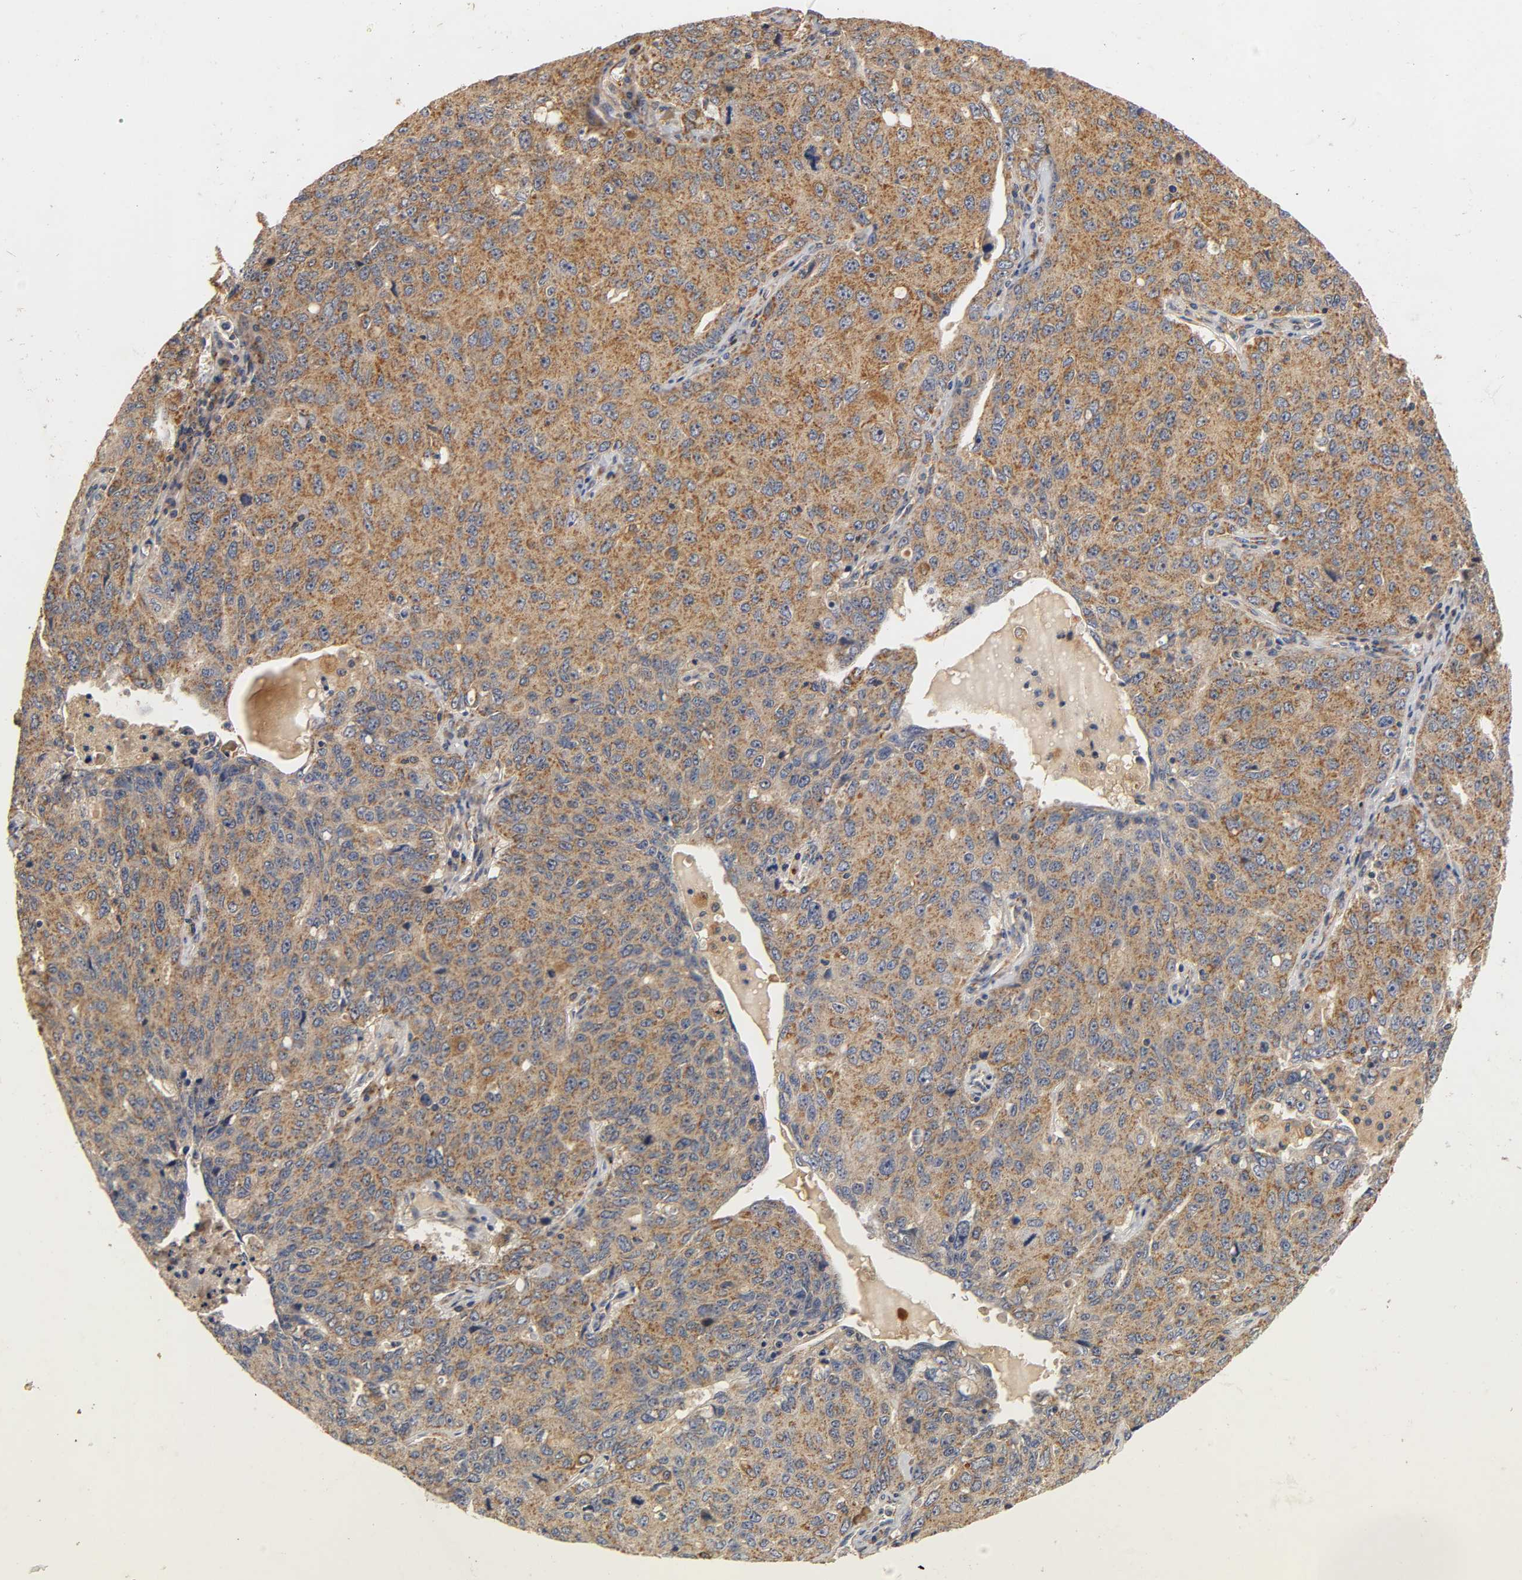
{"staining": {"intensity": "moderate", "quantity": ">75%", "location": "cytoplasmic/membranous"}, "tissue": "ovarian cancer", "cell_type": "Tumor cells", "image_type": "cancer", "snomed": [{"axis": "morphology", "description": "Carcinoma, endometroid"}, {"axis": "topography", "description": "Ovary"}], "caption": "Protein staining exhibits moderate cytoplasmic/membranous staining in about >75% of tumor cells in ovarian endometroid carcinoma.", "gene": "SCAP", "patient": {"sex": "female", "age": 62}}